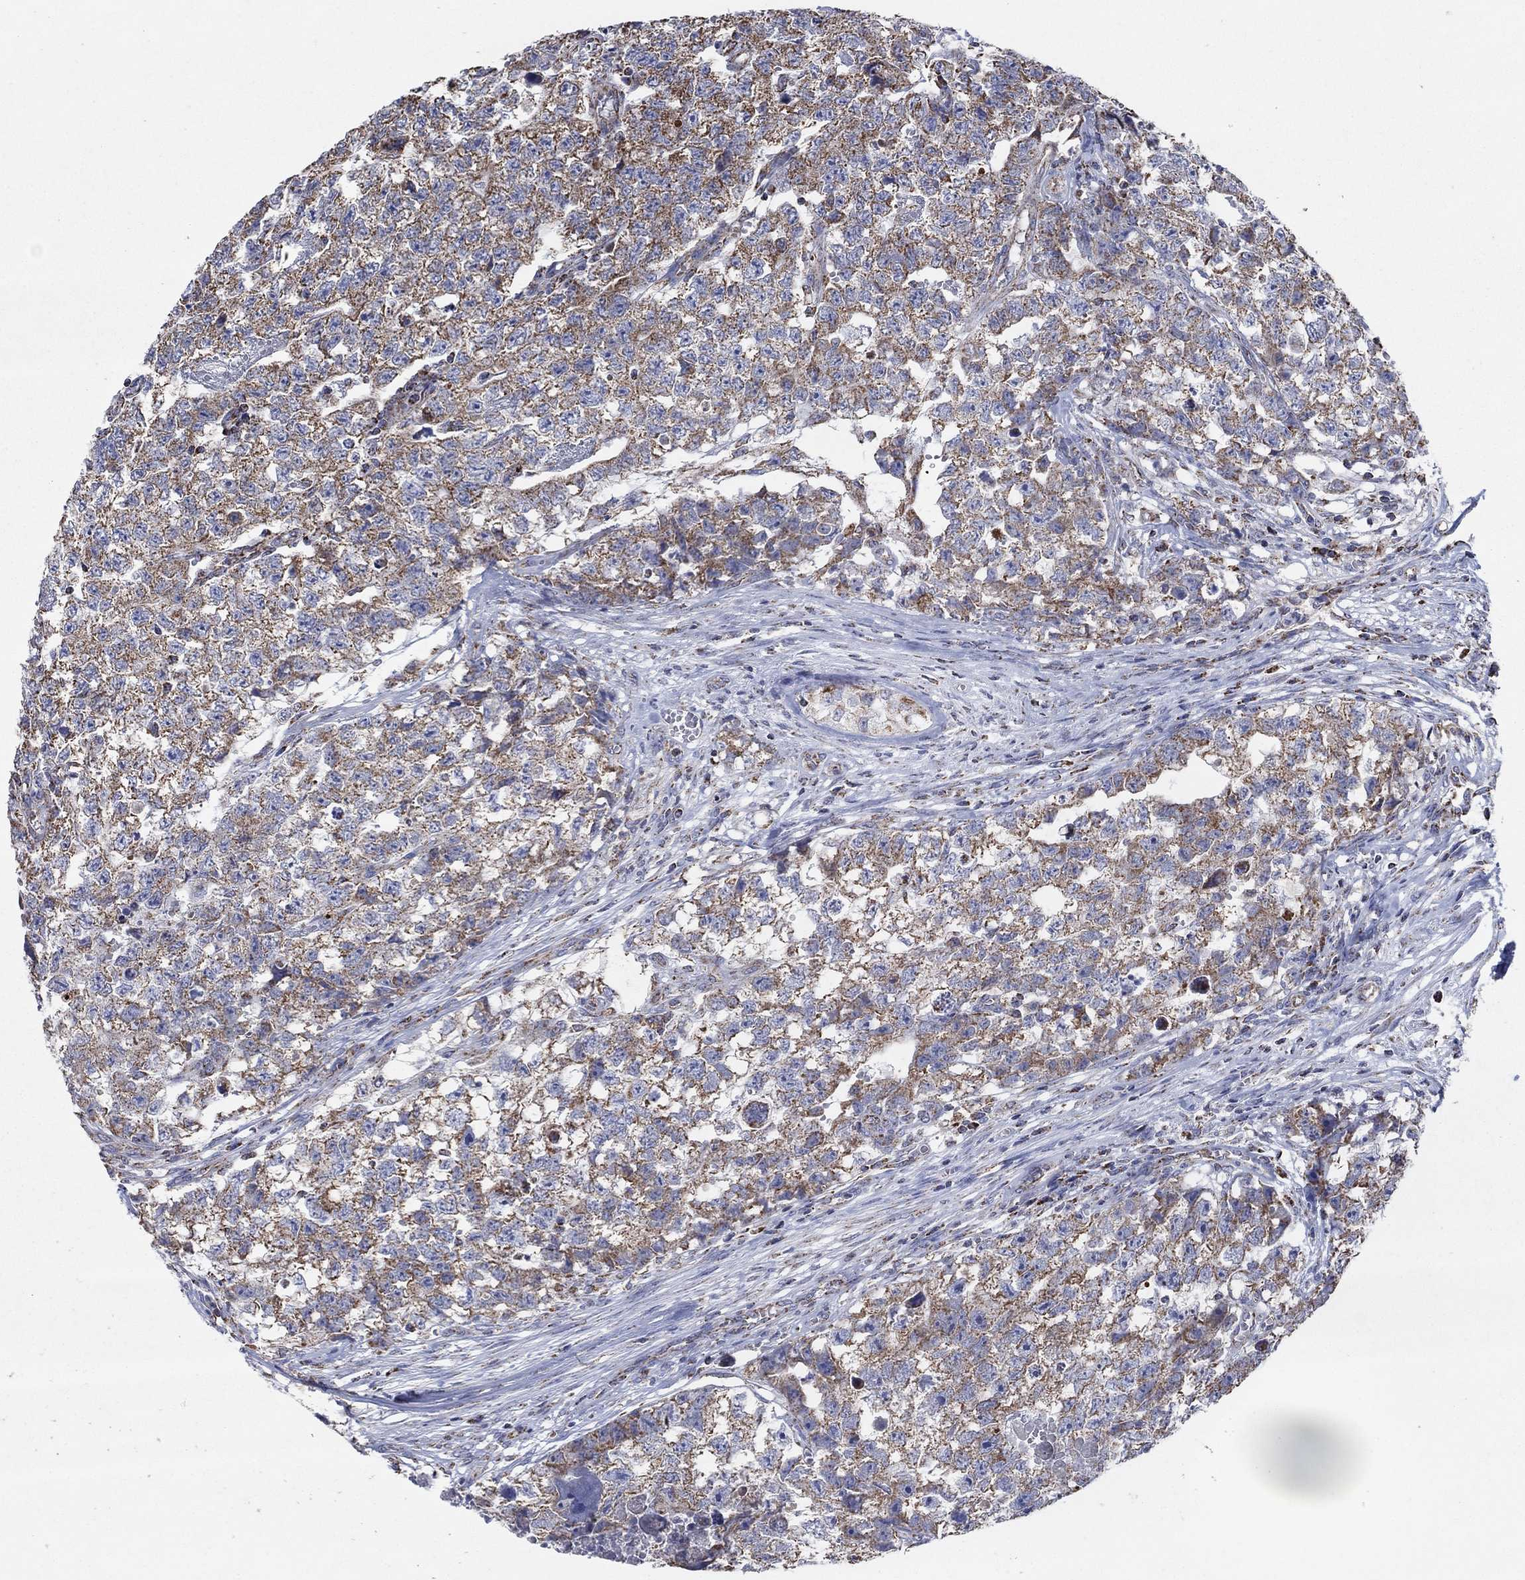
{"staining": {"intensity": "moderate", "quantity": ">75%", "location": "cytoplasmic/membranous"}, "tissue": "testis cancer", "cell_type": "Tumor cells", "image_type": "cancer", "snomed": [{"axis": "morphology", "description": "Seminoma, NOS"}, {"axis": "morphology", "description": "Carcinoma, Embryonal, NOS"}, {"axis": "topography", "description": "Testis"}], "caption": "High-magnification brightfield microscopy of testis seminoma stained with DAB (3,3'-diaminobenzidine) (brown) and counterstained with hematoxylin (blue). tumor cells exhibit moderate cytoplasmic/membranous expression is present in approximately>75% of cells.", "gene": "C9orf85", "patient": {"sex": "male", "age": 22}}